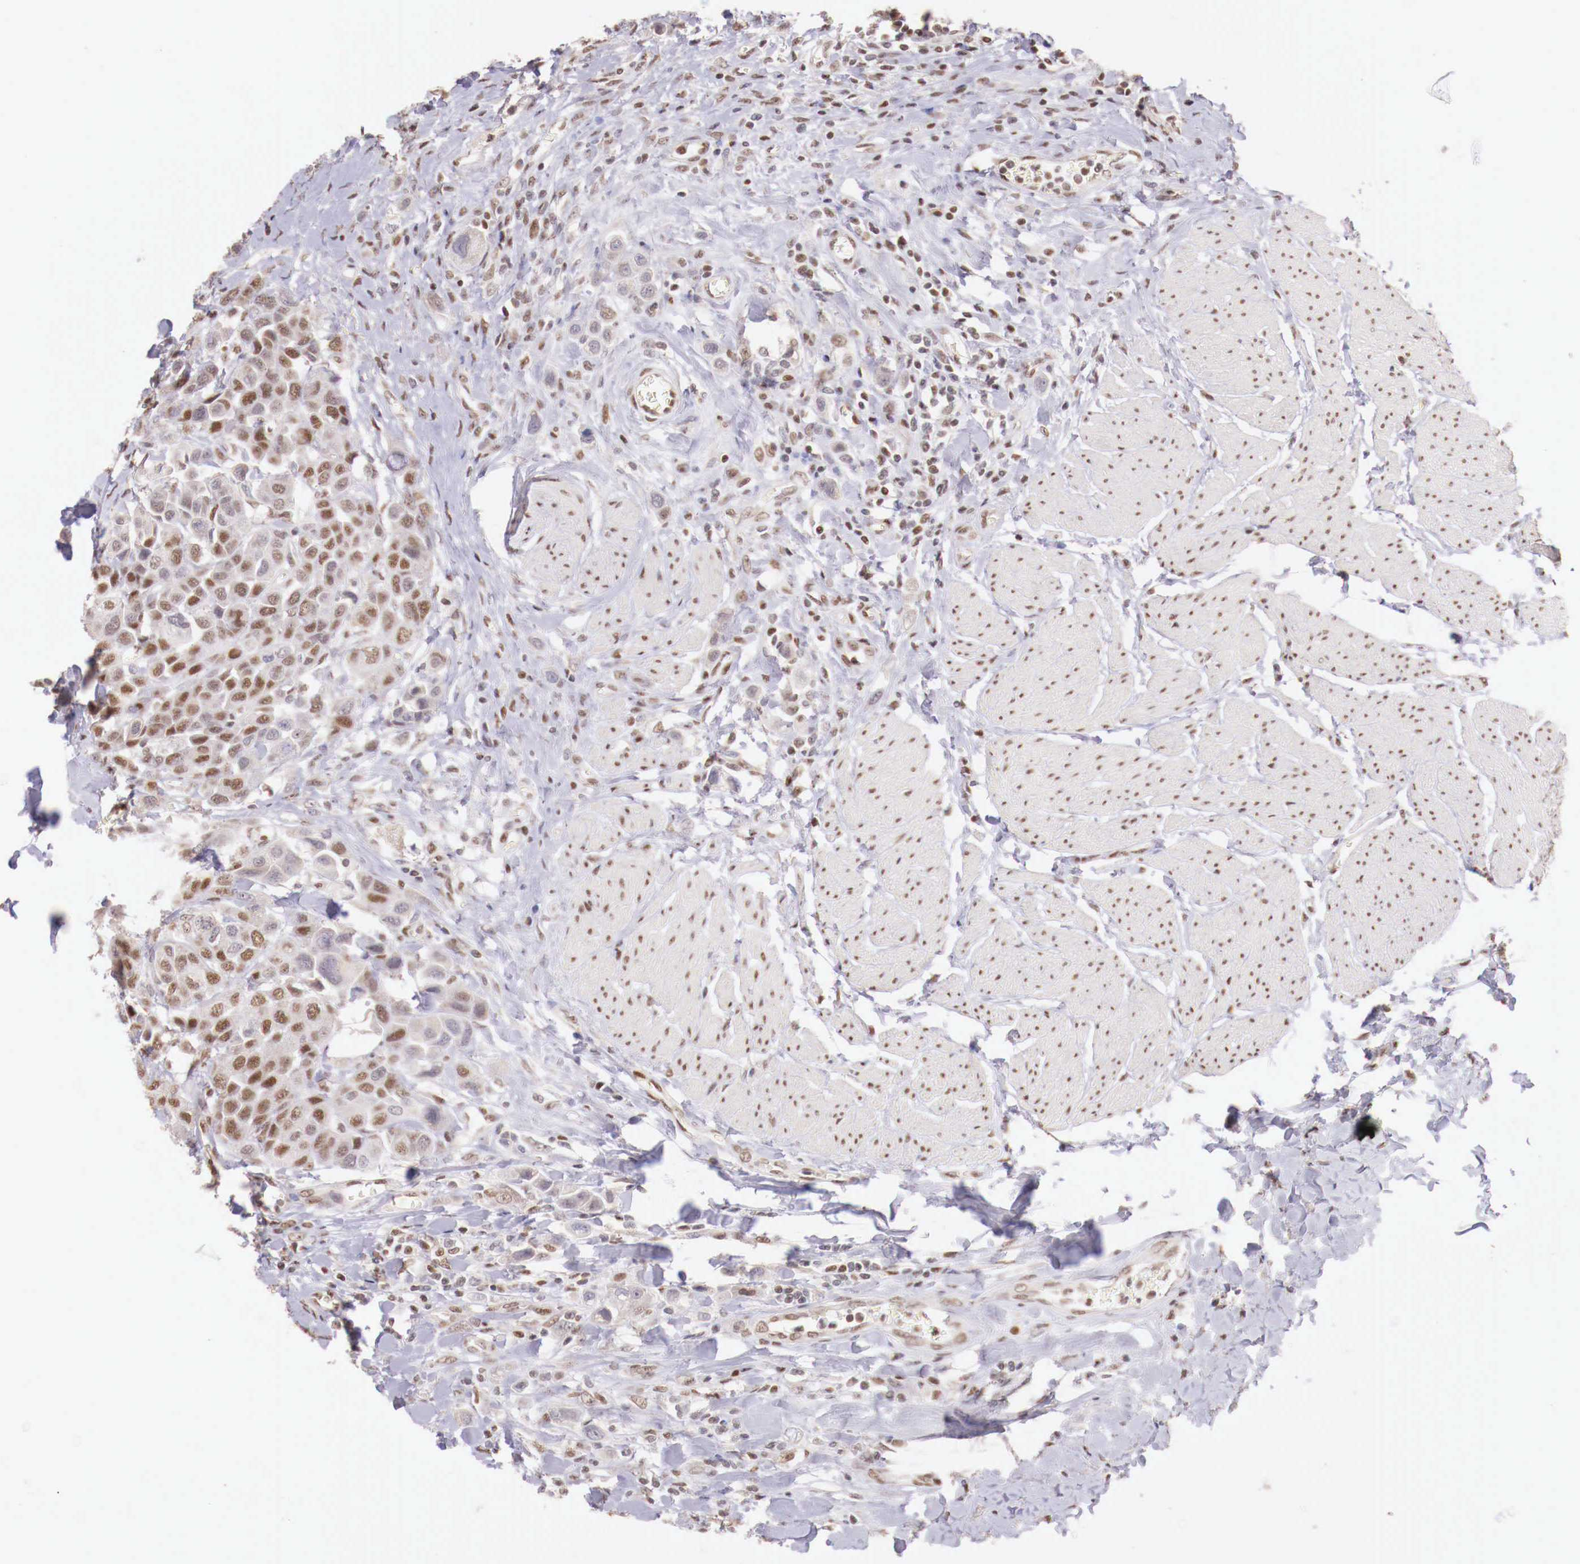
{"staining": {"intensity": "weak", "quantity": "25%-75%", "location": "nuclear"}, "tissue": "urothelial cancer", "cell_type": "Tumor cells", "image_type": "cancer", "snomed": [{"axis": "morphology", "description": "Urothelial carcinoma, High grade"}, {"axis": "topography", "description": "Urinary bladder"}], "caption": "A high-resolution micrograph shows immunohistochemistry staining of urothelial cancer, which demonstrates weak nuclear staining in about 25%-75% of tumor cells. (DAB (3,3'-diaminobenzidine) IHC with brightfield microscopy, high magnification).", "gene": "SP1", "patient": {"sex": "male", "age": 50}}